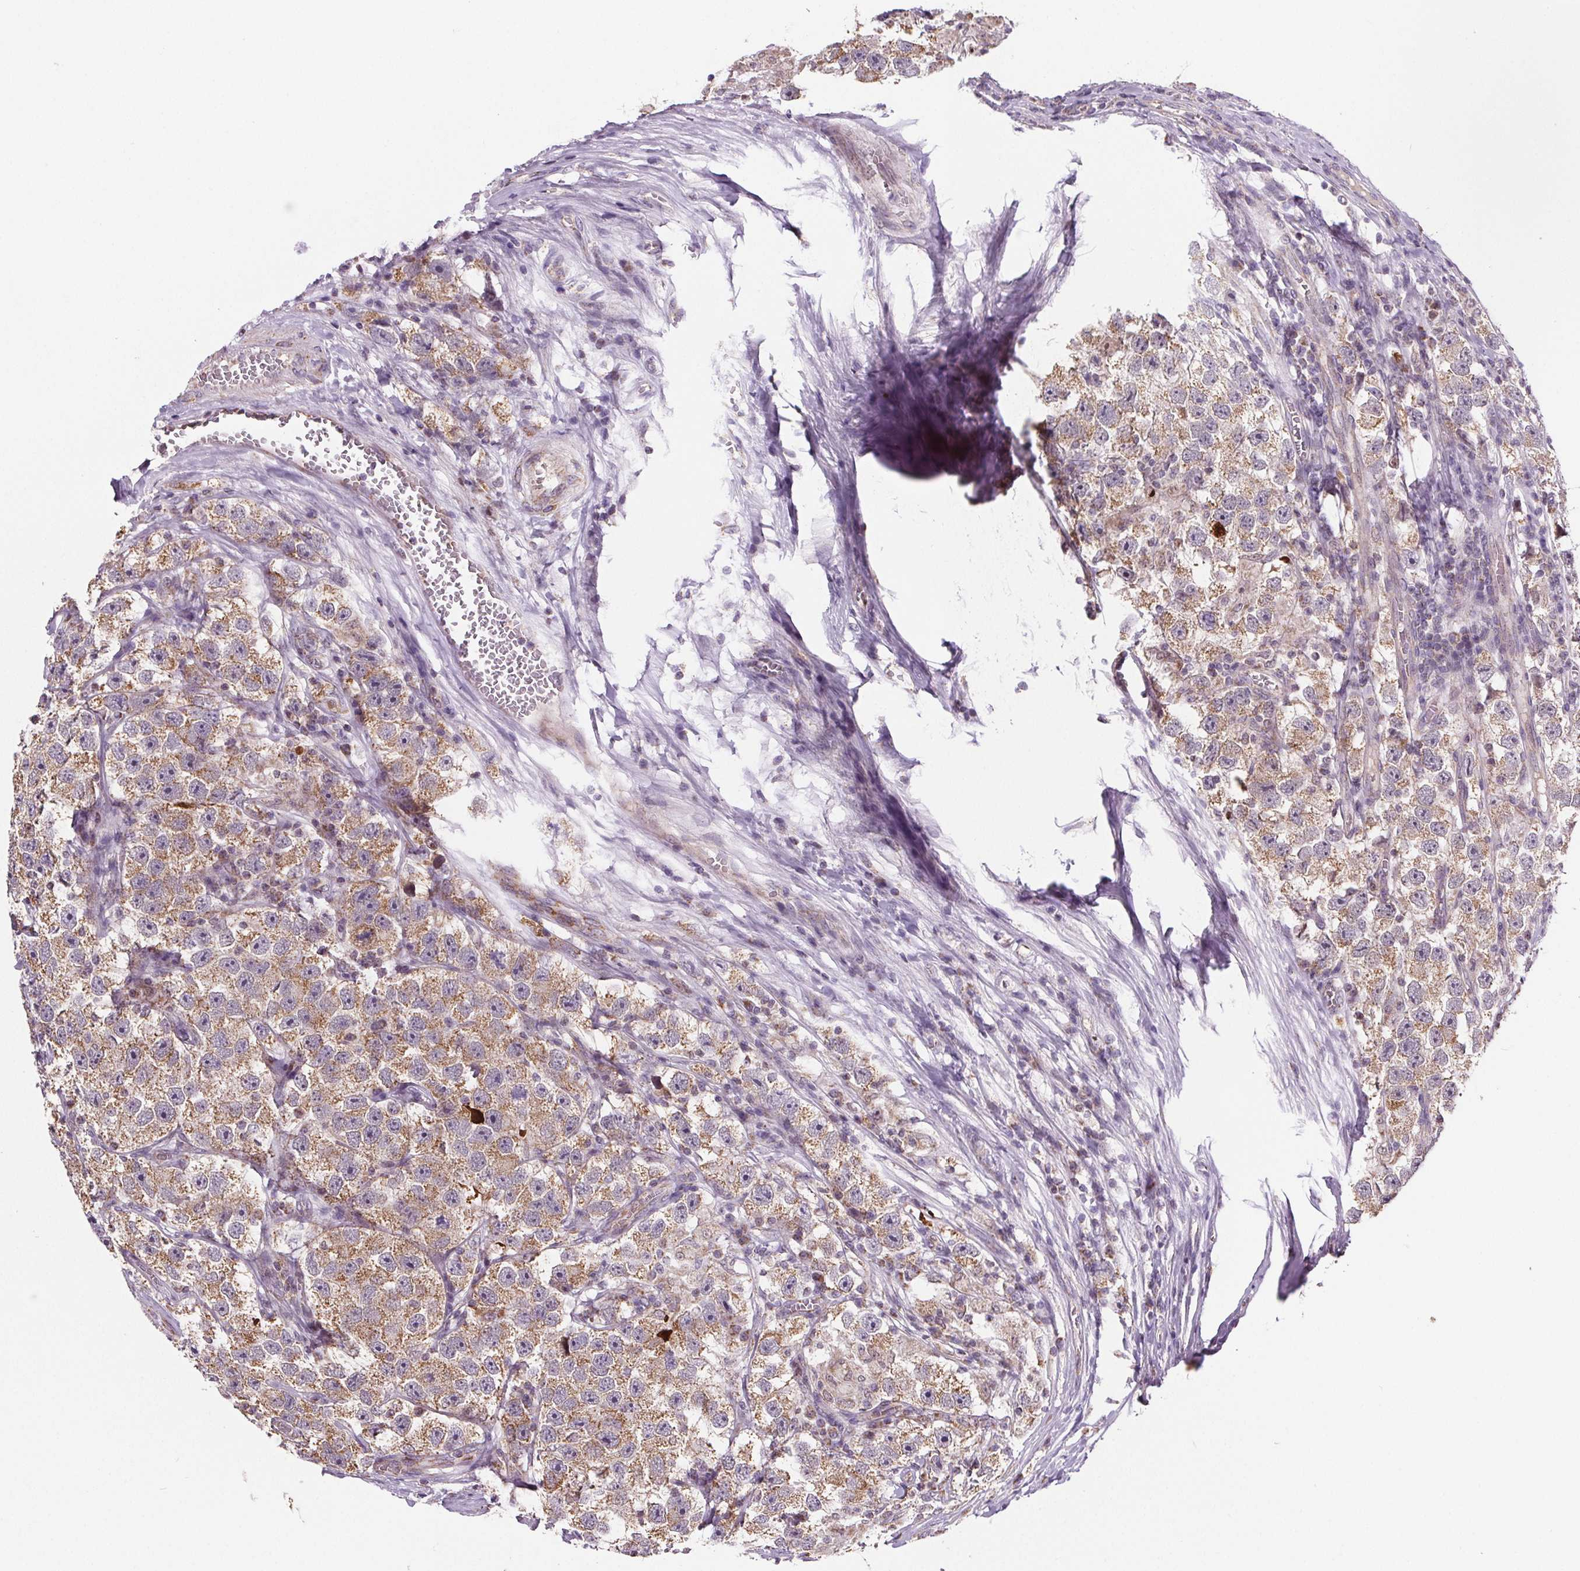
{"staining": {"intensity": "moderate", "quantity": ">75%", "location": "cytoplasmic/membranous"}, "tissue": "testis cancer", "cell_type": "Tumor cells", "image_type": "cancer", "snomed": [{"axis": "morphology", "description": "Seminoma, NOS"}, {"axis": "topography", "description": "Testis"}], "caption": "IHC histopathology image of neoplastic tissue: testis cancer stained using IHC demonstrates medium levels of moderate protein expression localized specifically in the cytoplasmic/membranous of tumor cells, appearing as a cytoplasmic/membranous brown color.", "gene": "SUCLA2", "patient": {"sex": "male", "age": 26}}